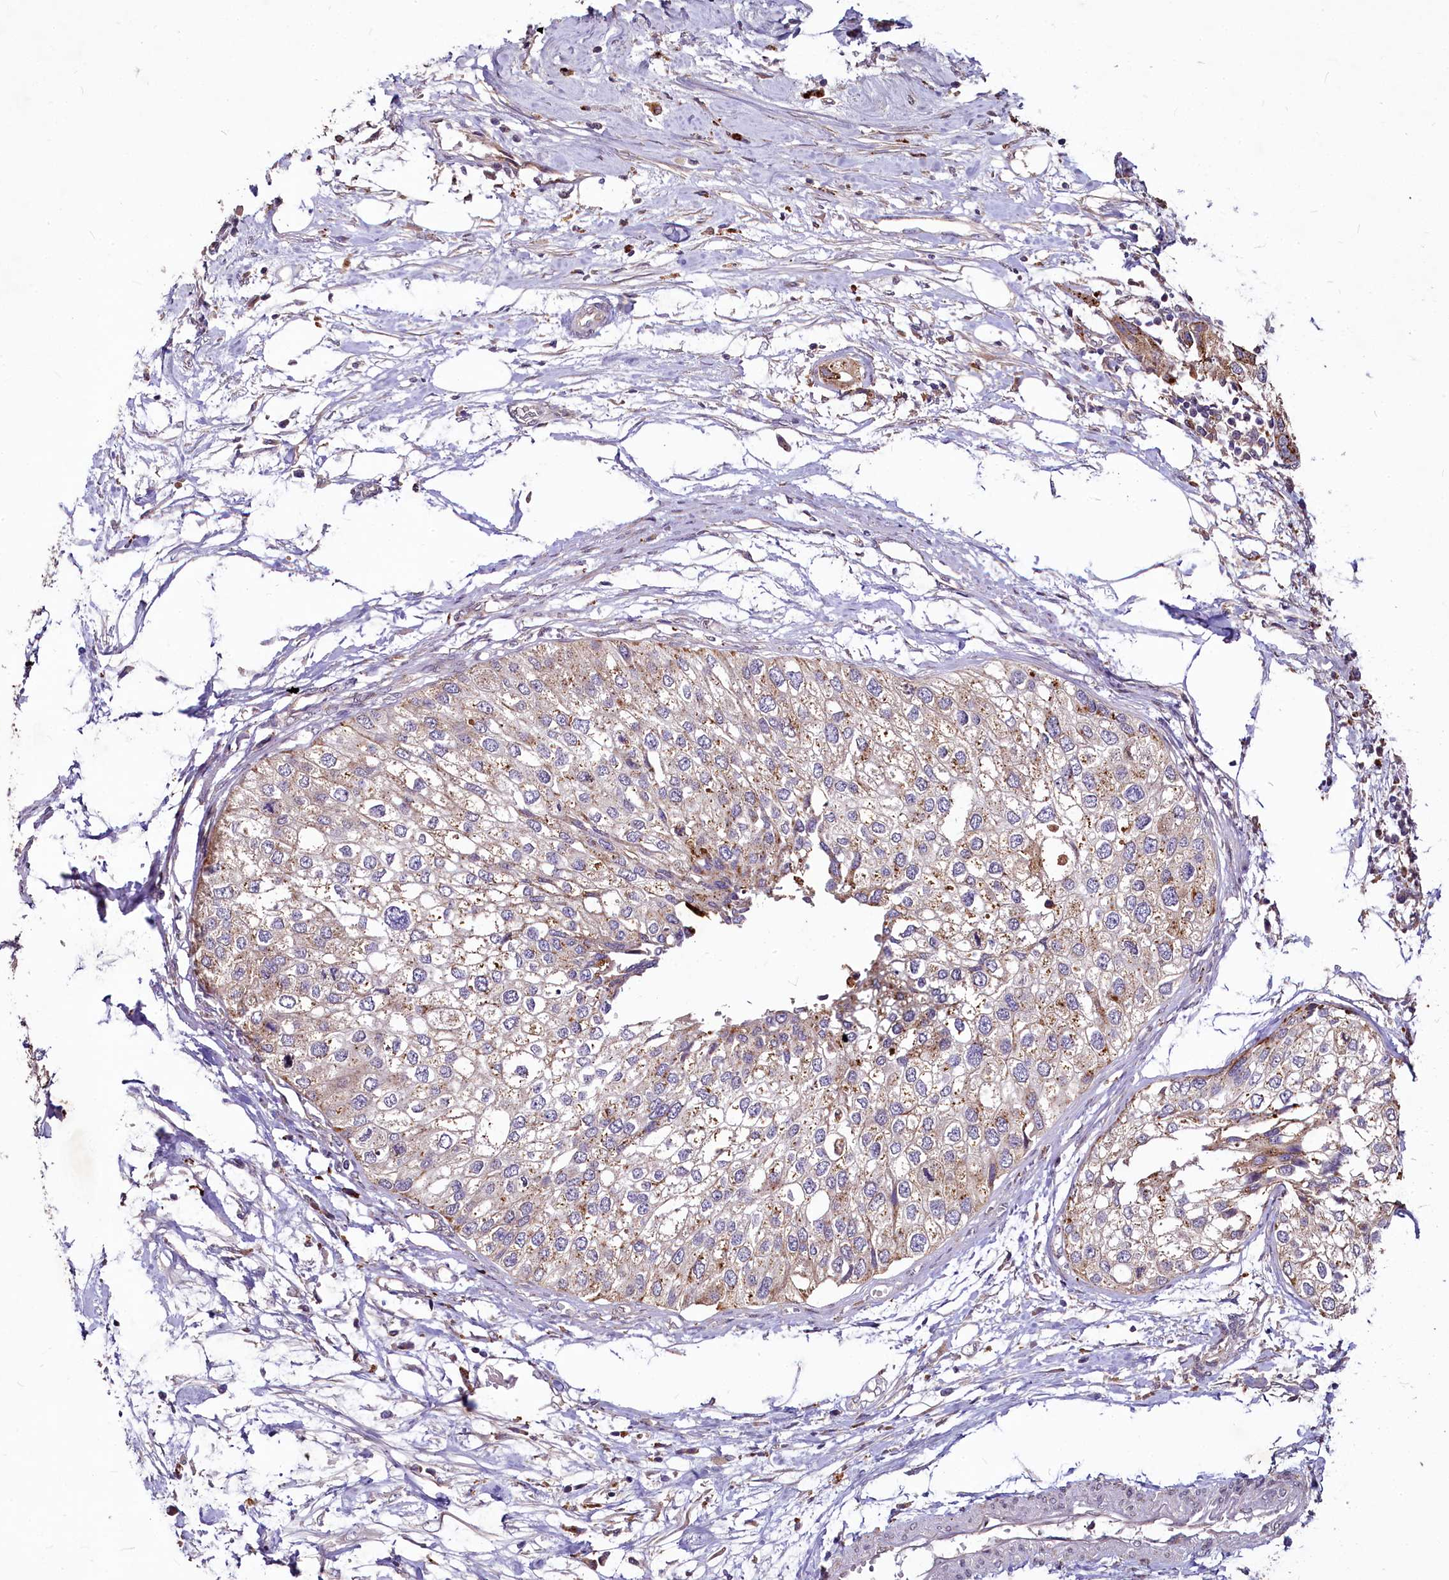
{"staining": {"intensity": "weak", "quantity": "25%-75%", "location": "cytoplasmic/membranous"}, "tissue": "urothelial cancer", "cell_type": "Tumor cells", "image_type": "cancer", "snomed": [{"axis": "morphology", "description": "Urothelial carcinoma, High grade"}, {"axis": "topography", "description": "Urinary bladder"}], "caption": "Urothelial carcinoma (high-grade) stained with a protein marker reveals weak staining in tumor cells.", "gene": "C11orf86", "patient": {"sex": "male", "age": 64}}